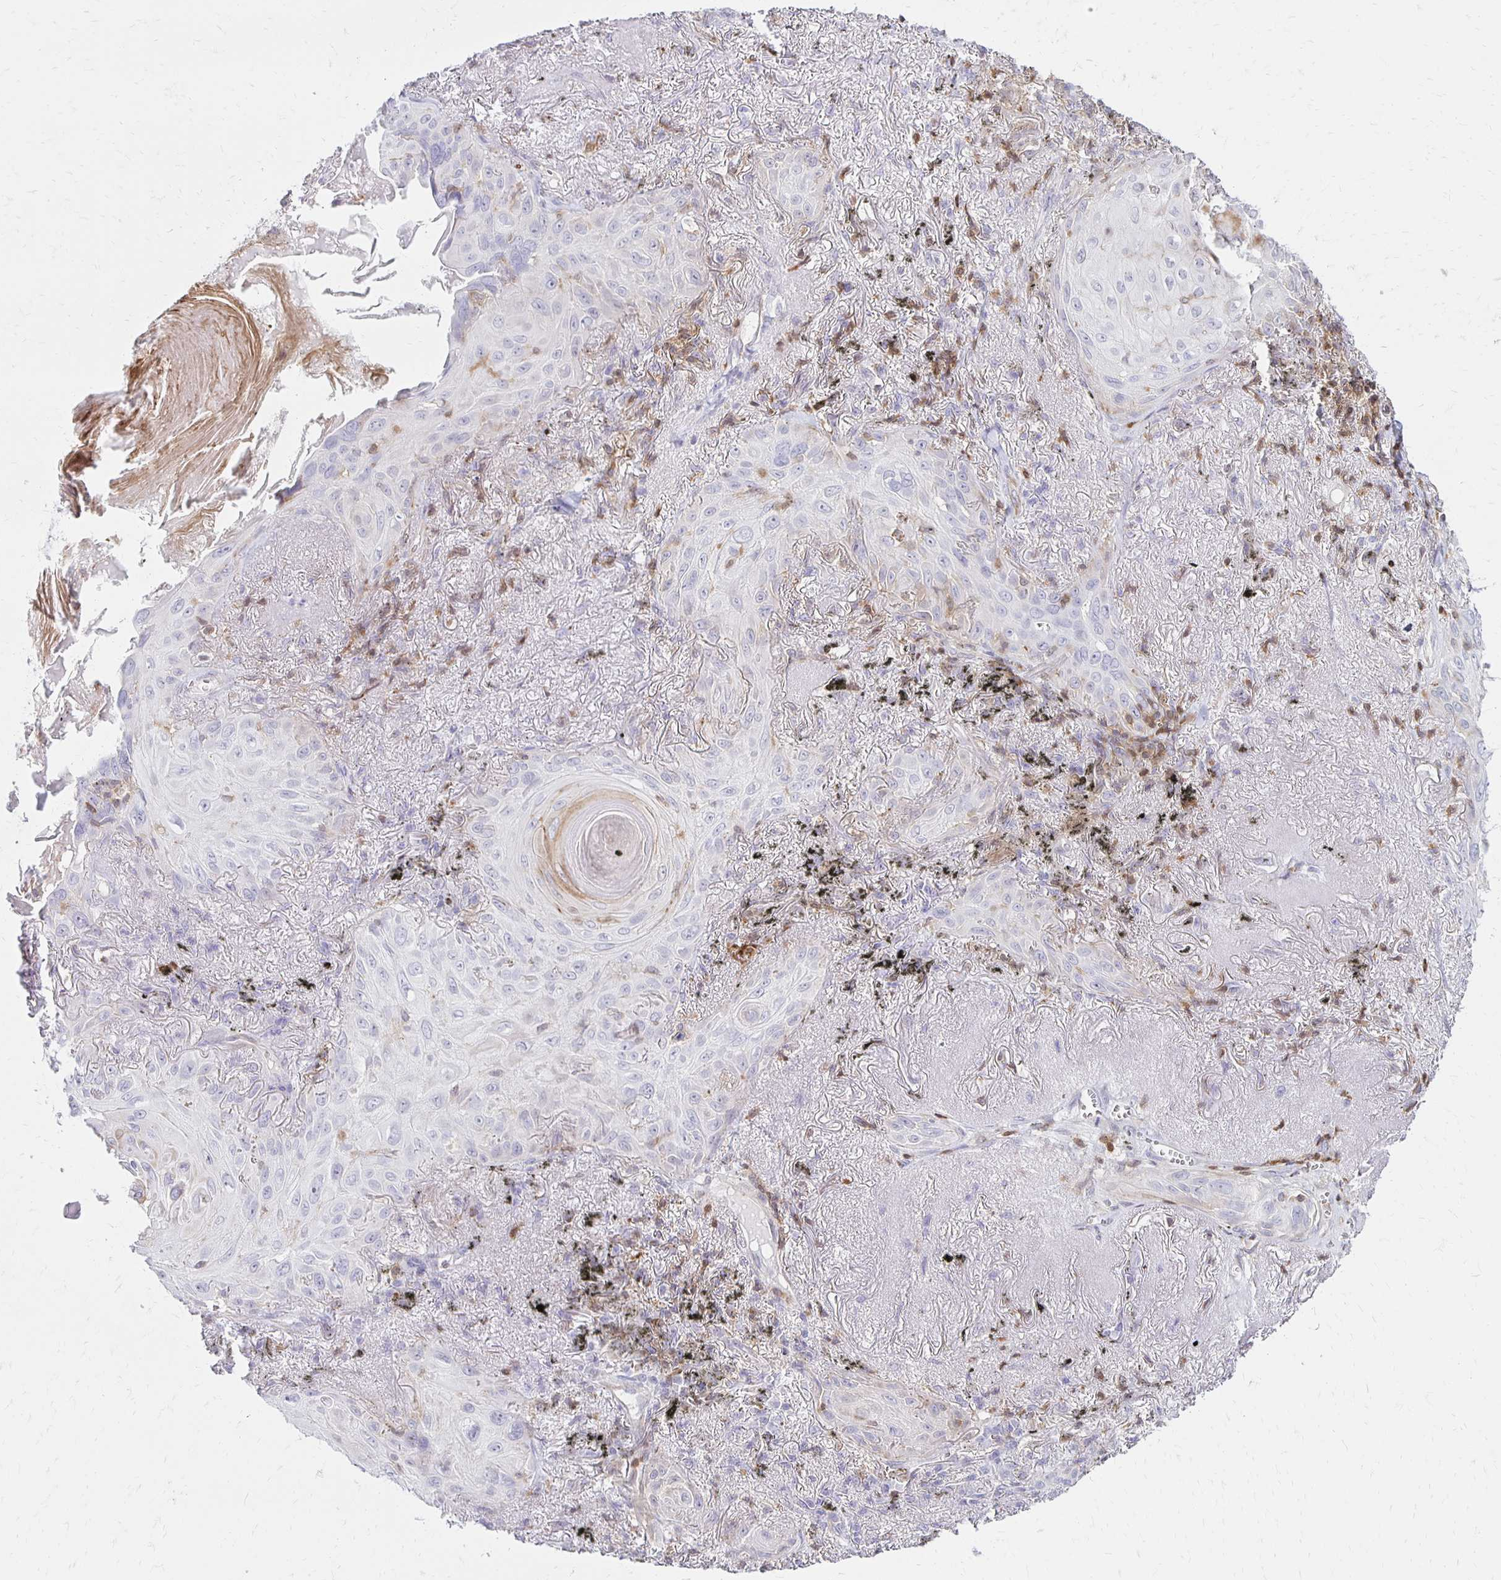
{"staining": {"intensity": "negative", "quantity": "none", "location": "none"}, "tissue": "lung cancer", "cell_type": "Tumor cells", "image_type": "cancer", "snomed": [{"axis": "morphology", "description": "Squamous cell carcinoma, NOS"}, {"axis": "topography", "description": "Lung"}], "caption": "High magnification brightfield microscopy of lung cancer (squamous cell carcinoma) stained with DAB (3,3'-diaminobenzidine) (brown) and counterstained with hematoxylin (blue): tumor cells show no significant expression.", "gene": "CCL21", "patient": {"sex": "male", "age": 79}}